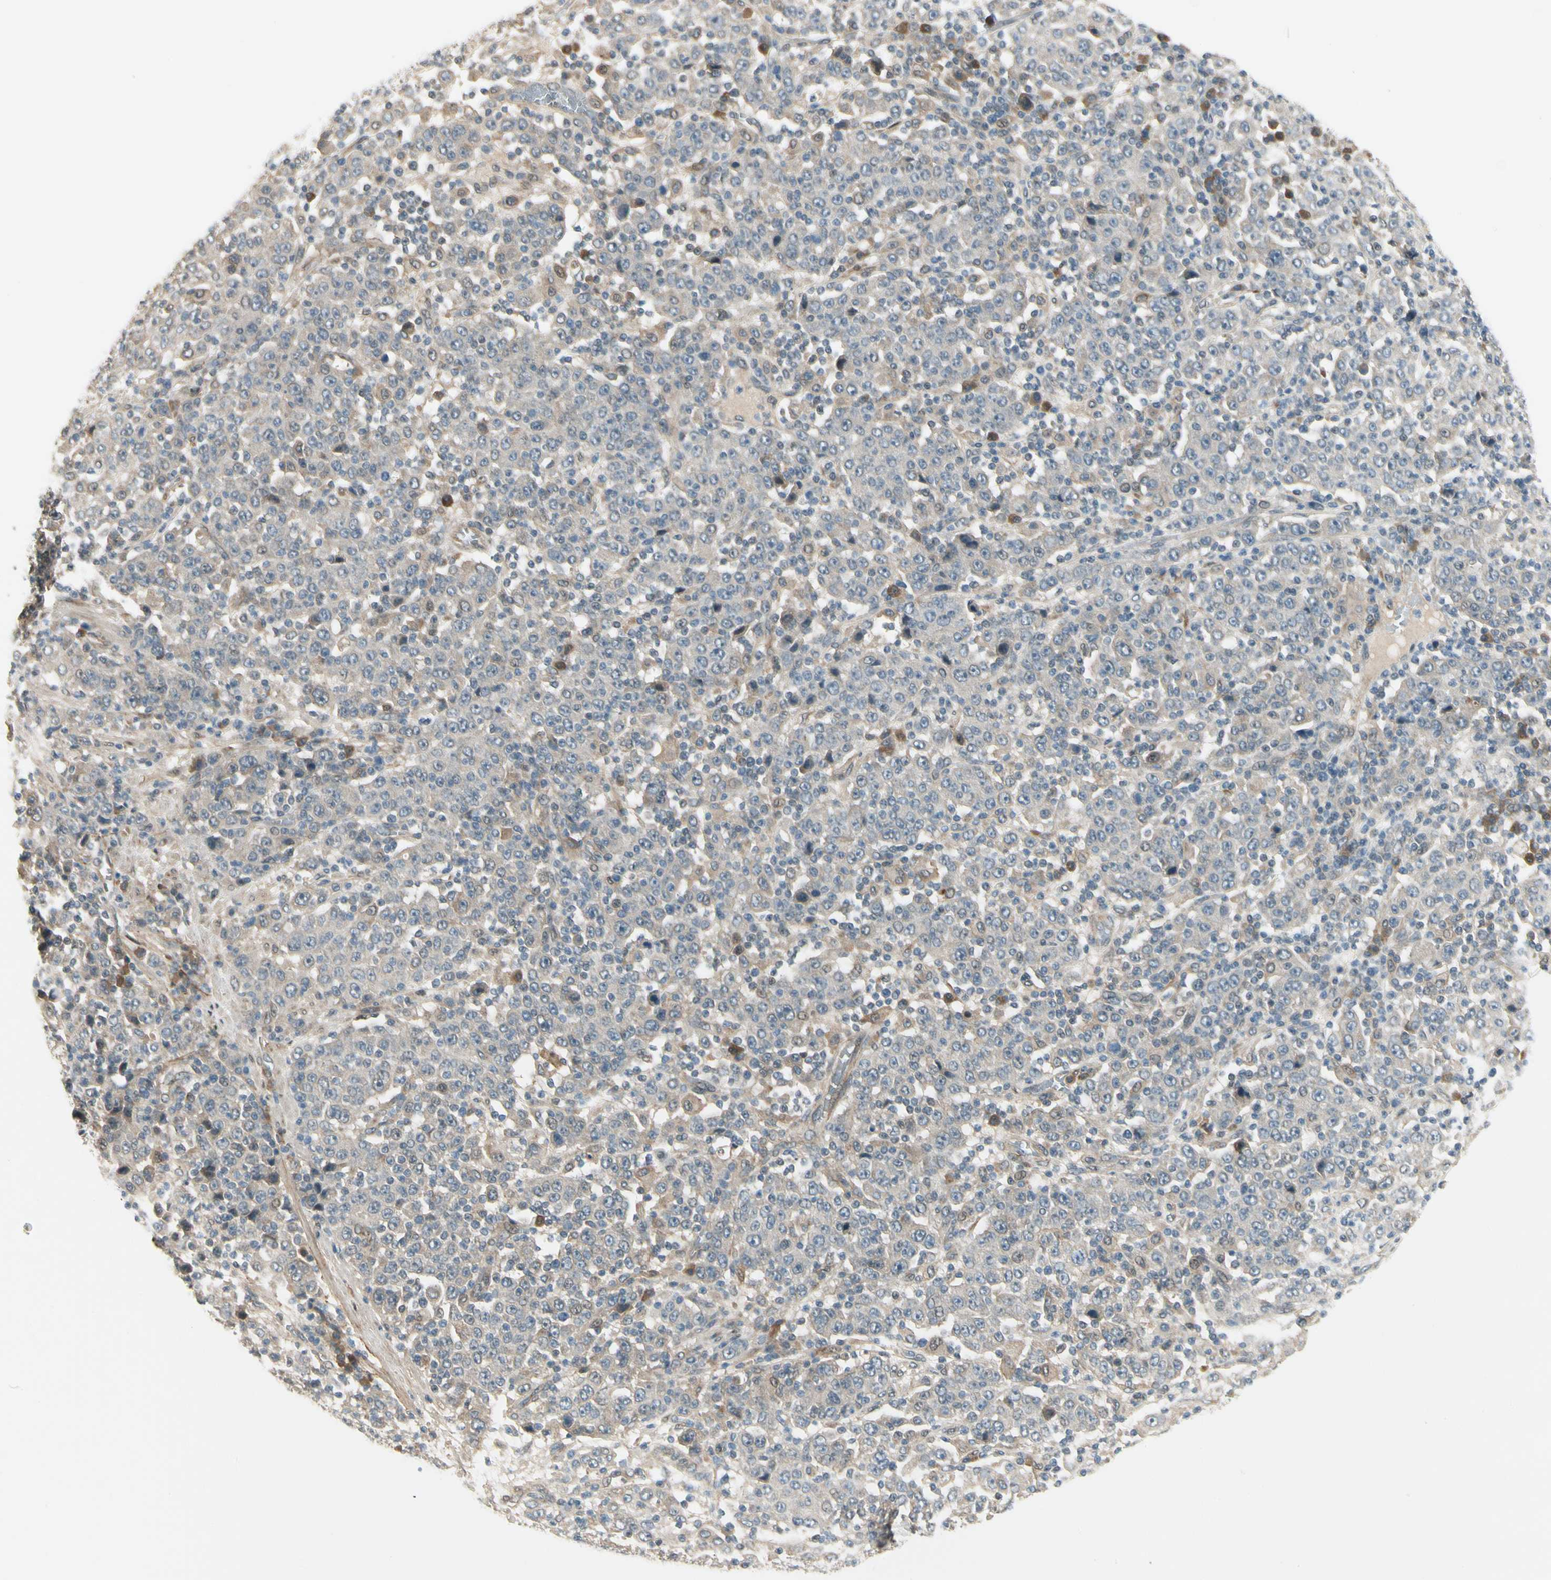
{"staining": {"intensity": "weak", "quantity": "25%-75%", "location": "cytoplasmic/membranous"}, "tissue": "stomach cancer", "cell_type": "Tumor cells", "image_type": "cancer", "snomed": [{"axis": "morphology", "description": "Normal tissue, NOS"}, {"axis": "morphology", "description": "Adenocarcinoma, NOS"}, {"axis": "topography", "description": "Stomach, upper"}, {"axis": "topography", "description": "Stomach"}], "caption": "There is low levels of weak cytoplasmic/membranous staining in tumor cells of stomach cancer, as demonstrated by immunohistochemical staining (brown color).", "gene": "EPHB3", "patient": {"sex": "male", "age": 59}}